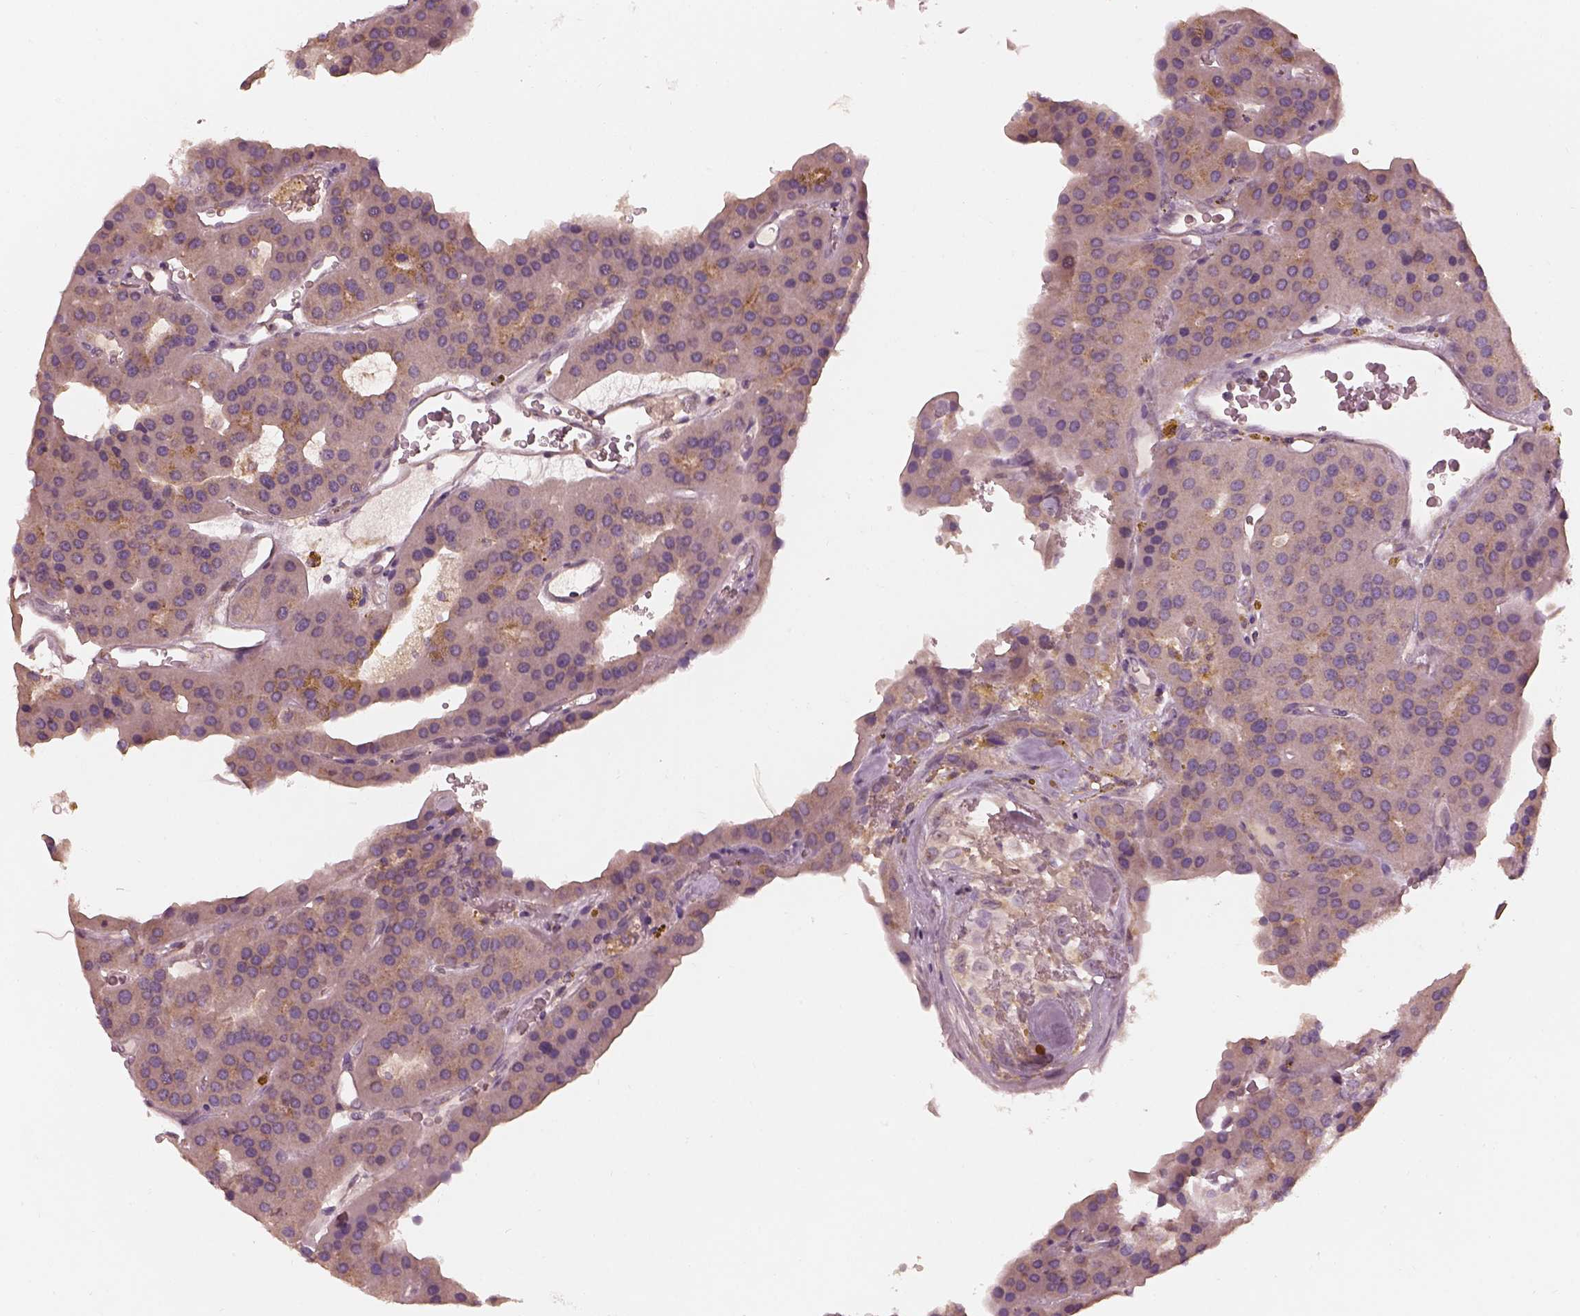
{"staining": {"intensity": "weak", "quantity": ">75%", "location": "cytoplasmic/membranous"}, "tissue": "parathyroid gland", "cell_type": "Glandular cells", "image_type": "normal", "snomed": [{"axis": "morphology", "description": "Normal tissue, NOS"}, {"axis": "morphology", "description": "Adenoma, NOS"}, {"axis": "topography", "description": "Parathyroid gland"}], "caption": "Normal parathyroid gland was stained to show a protein in brown. There is low levels of weak cytoplasmic/membranous staining in about >75% of glandular cells. (Stains: DAB in brown, nuclei in blue, Microscopy: brightfield microscopy at high magnification).", "gene": "PRKACG", "patient": {"sex": "female", "age": 86}}